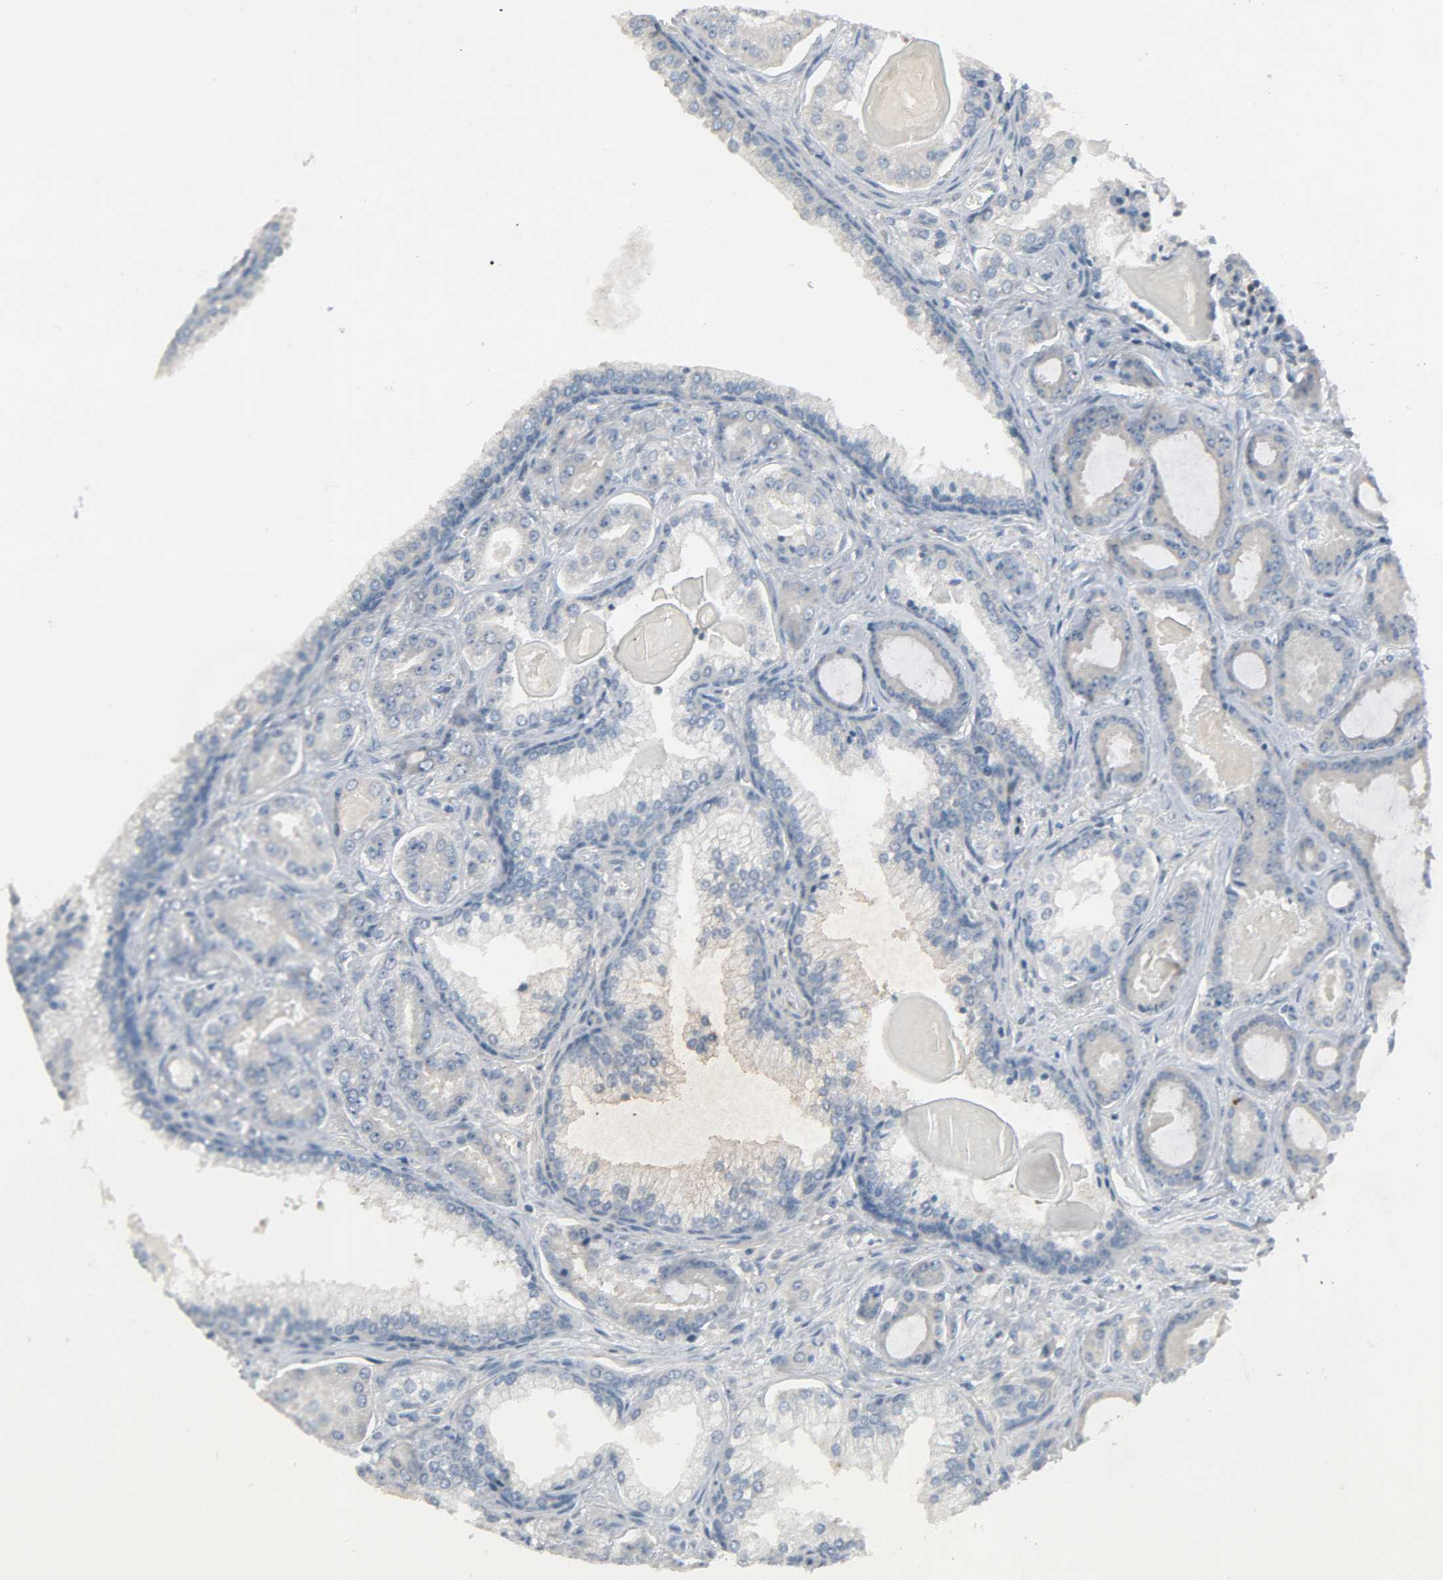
{"staining": {"intensity": "weak", "quantity": "25%-75%", "location": "cytoplasmic/membranous"}, "tissue": "prostate cancer", "cell_type": "Tumor cells", "image_type": "cancer", "snomed": [{"axis": "morphology", "description": "Adenocarcinoma, Low grade"}, {"axis": "topography", "description": "Prostate"}], "caption": "Weak cytoplasmic/membranous staining for a protein is identified in about 25%-75% of tumor cells of adenocarcinoma (low-grade) (prostate) using immunohistochemistry.", "gene": "CD4", "patient": {"sex": "male", "age": 59}}